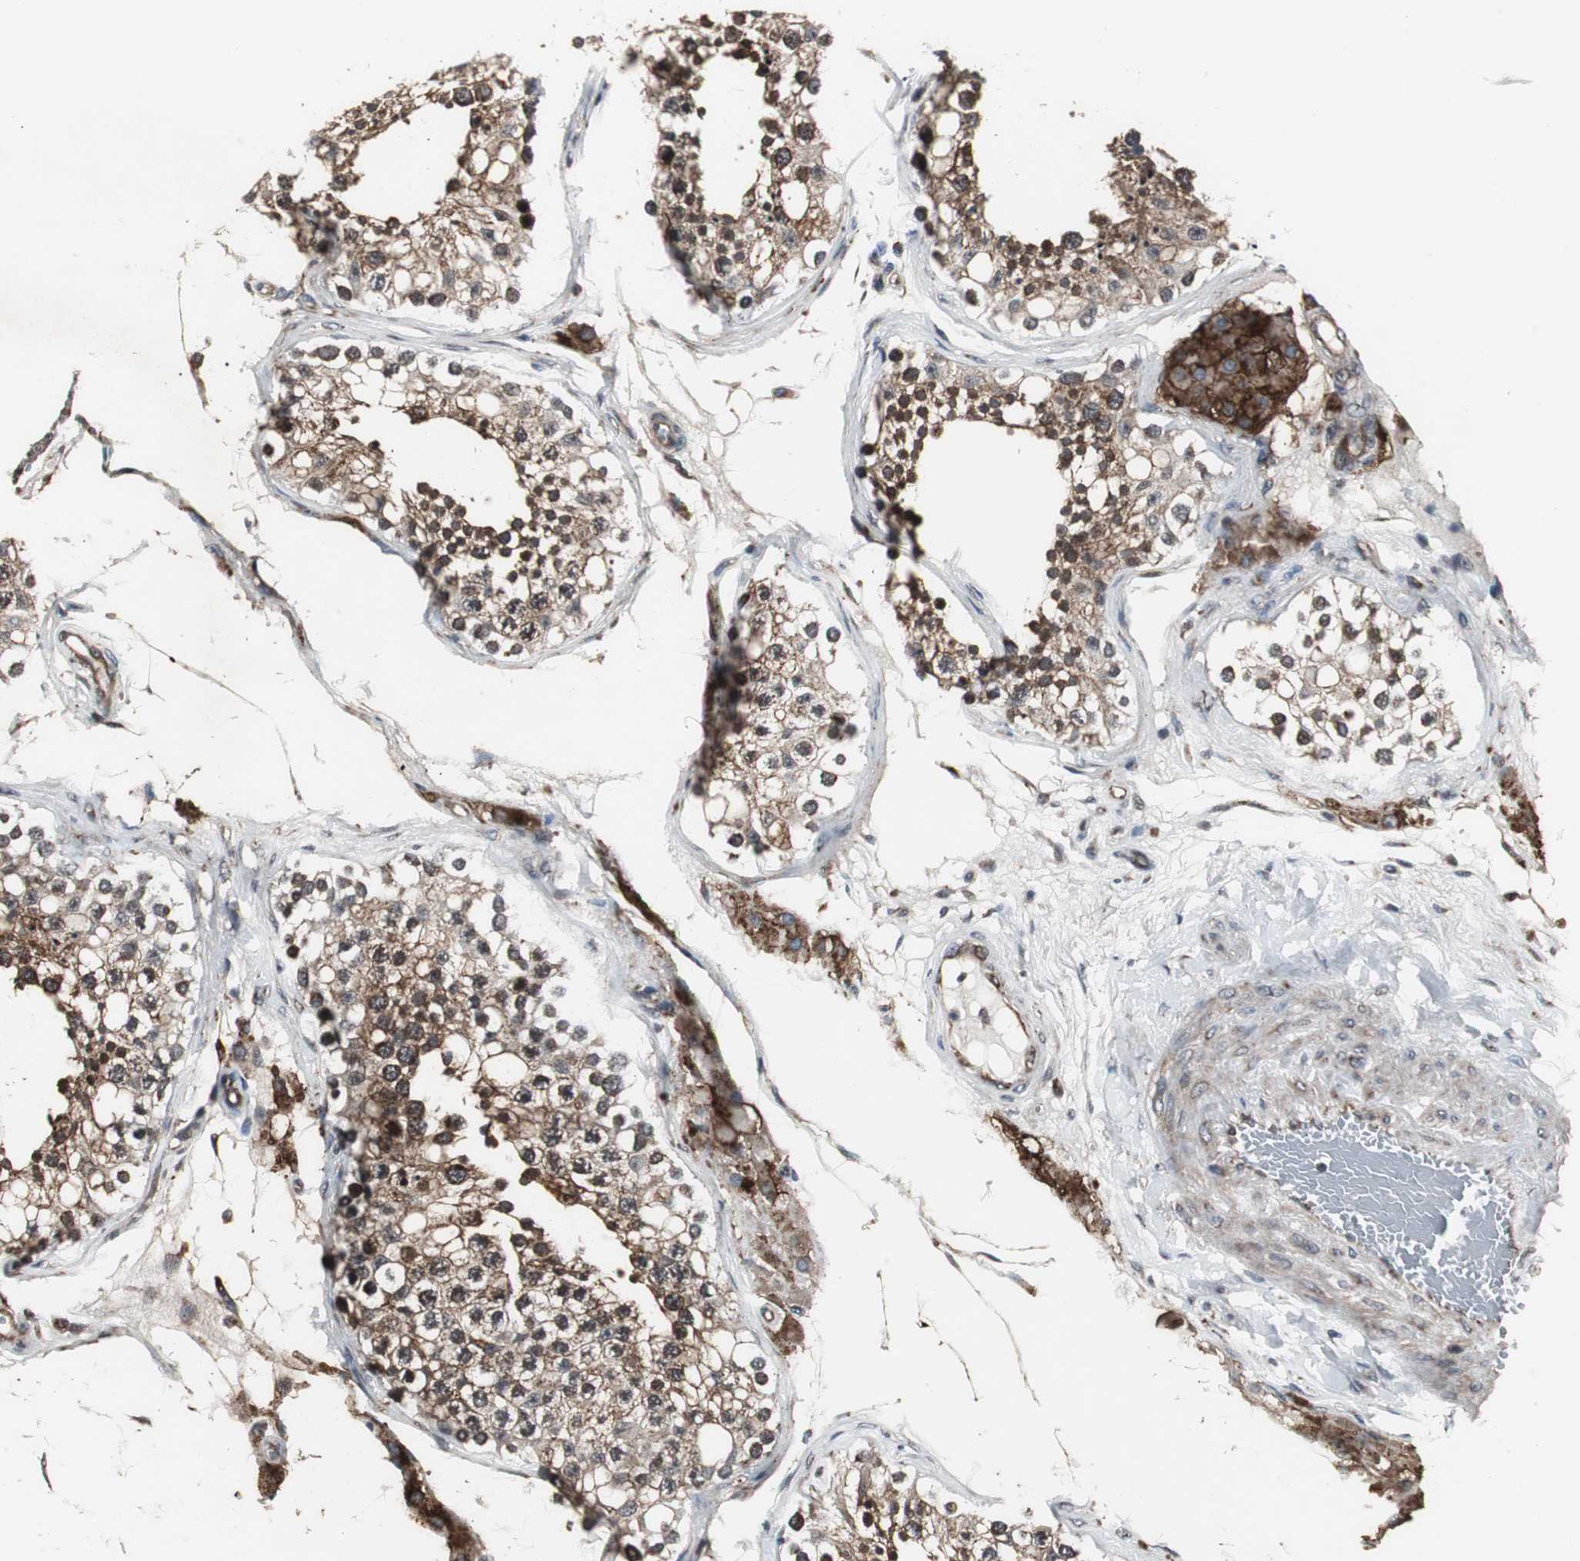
{"staining": {"intensity": "strong", "quantity": ">75%", "location": "cytoplasmic/membranous,nuclear"}, "tissue": "testis", "cell_type": "Cells in seminiferous ducts", "image_type": "normal", "snomed": [{"axis": "morphology", "description": "Normal tissue, NOS"}, {"axis": "topography", "description": "Testis"}], "caption": "Immunohistochemical staining of unremarkable testis reveals strong cytoplasmic/membranous,nuclear protein expression in approximately >75% of cells in seminiferous ducts.", "gene": "MRPL40", "patient": {"sex": "male", "age": 68}}